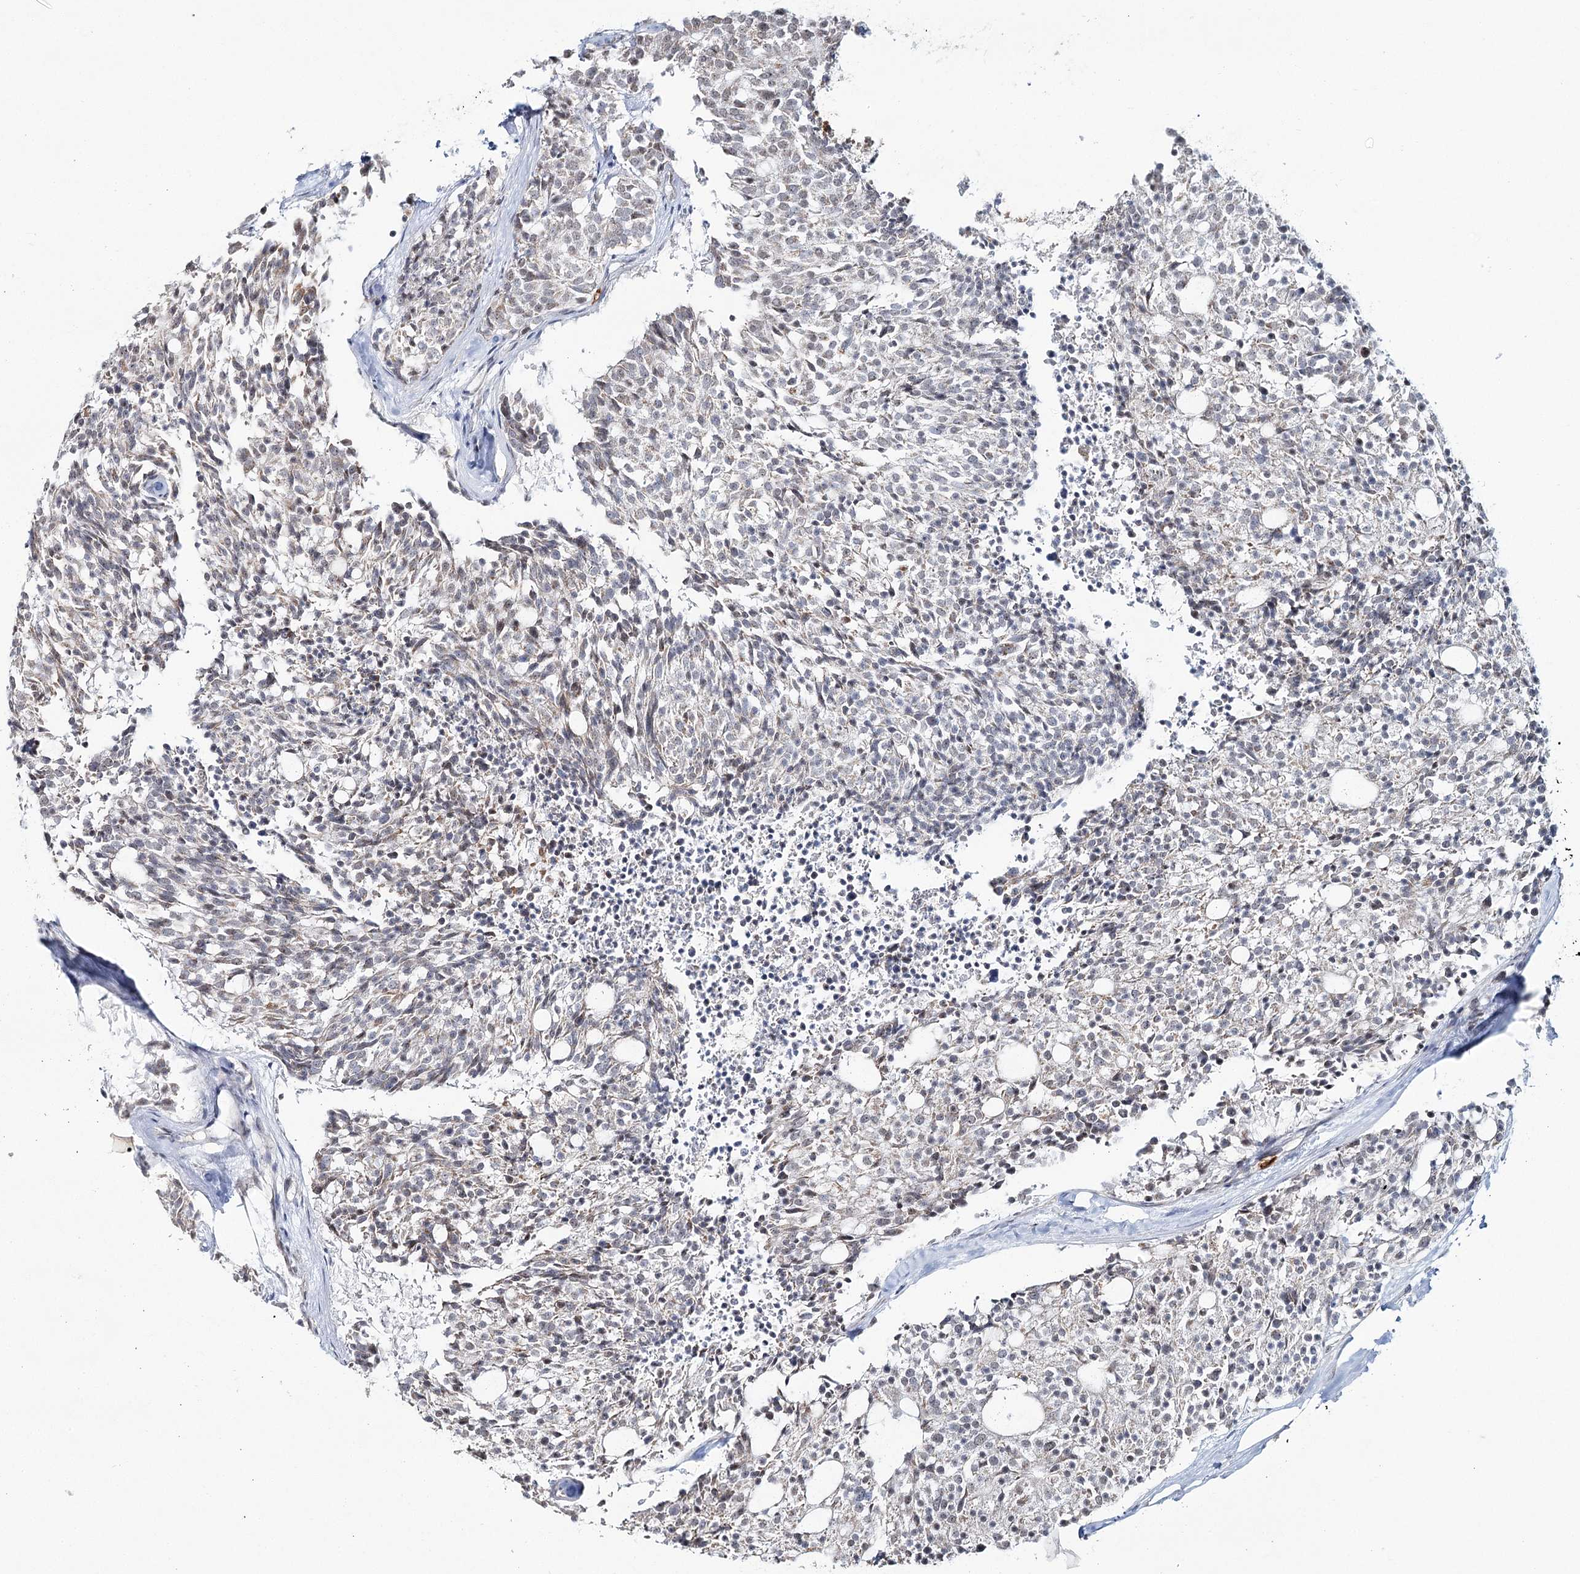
{"staining": {"intensity": "negative", "quantity": "none", "location": "none"}, "tissue": "carcinoid", "cell_type": "Tumor cells", "image_type": "cancer", "snomed": [{"axis": "morphology", "description": "Carcinoid, malignant, NOS"}, {"axis": "topography", "description": "Pancreas"}], "caption": "Tumor cells show no significant staining in carcinoid (malignant). (Stains: DAB (3,3'-diaminobenzidine) immunohistochemistry with hematoxylin counter stain, Microscopy: brightfield microscopy at high magnification).", "gene": "ATAD1", "patient": {"sex": "female", "age": 54}}